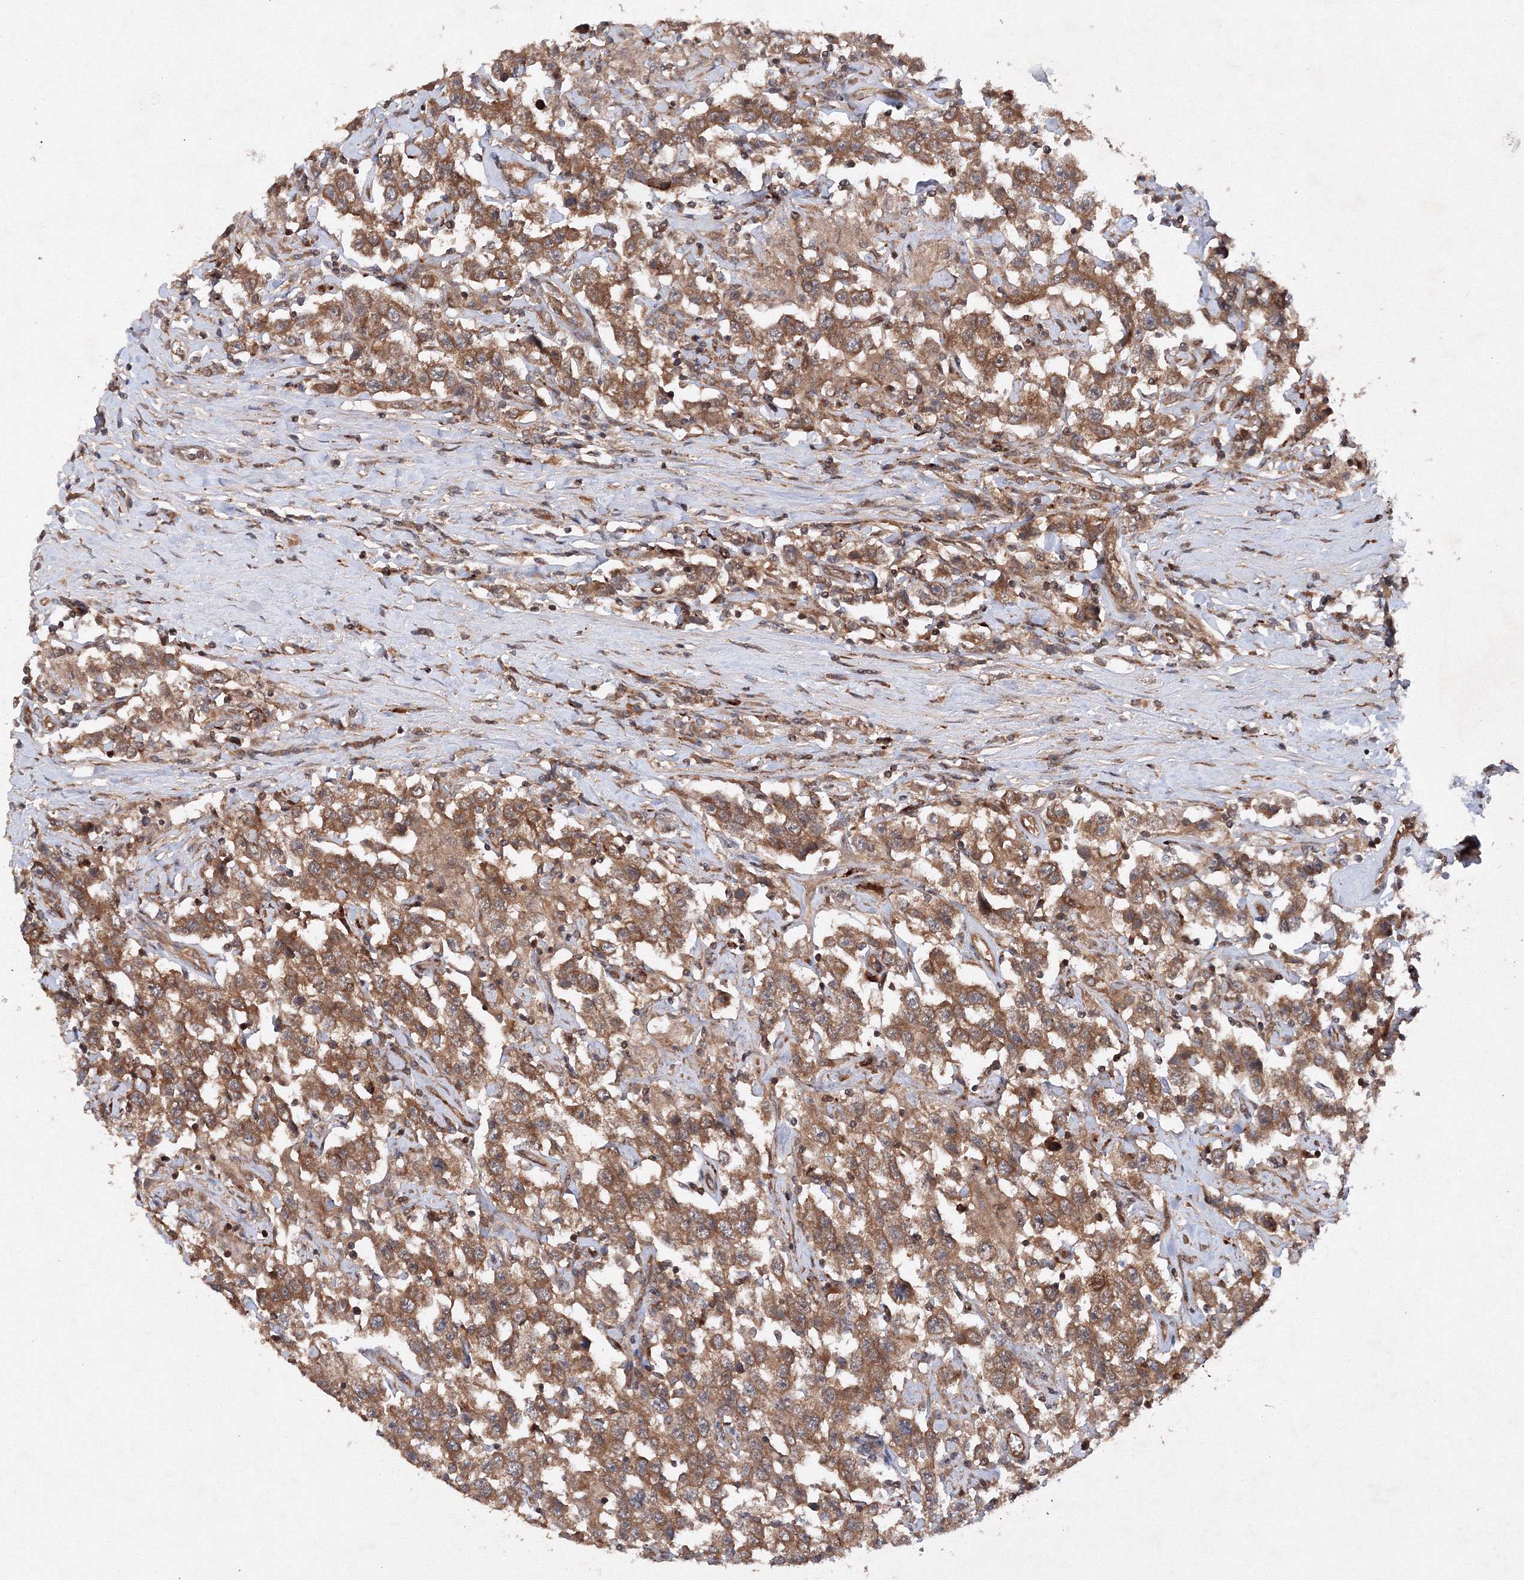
{"staining": {"intensity": "moderate", "quantity": ">75%", "location": "cytoplasmic/membranous"}, "tissue": "testis cancer", "cell_type": "Tumor cells", "image_type": "cancer", "snomed": [{"axis": "morphology", "description": "Seminoma, NOS"}, {"axis": "topography", "description": "Testis"}], "caption": "IHC (DAB) staining of testis cancer (seminoma) shows moderate cytoplasmic/membranous protein expression in about >75% of tumor cells. (DAB (3,3'-diaminobenzidine) IHC with brightfield microscopy, high magnification).", "gene": "DCTD", "patient": {"sex": "male", "age": 41}}